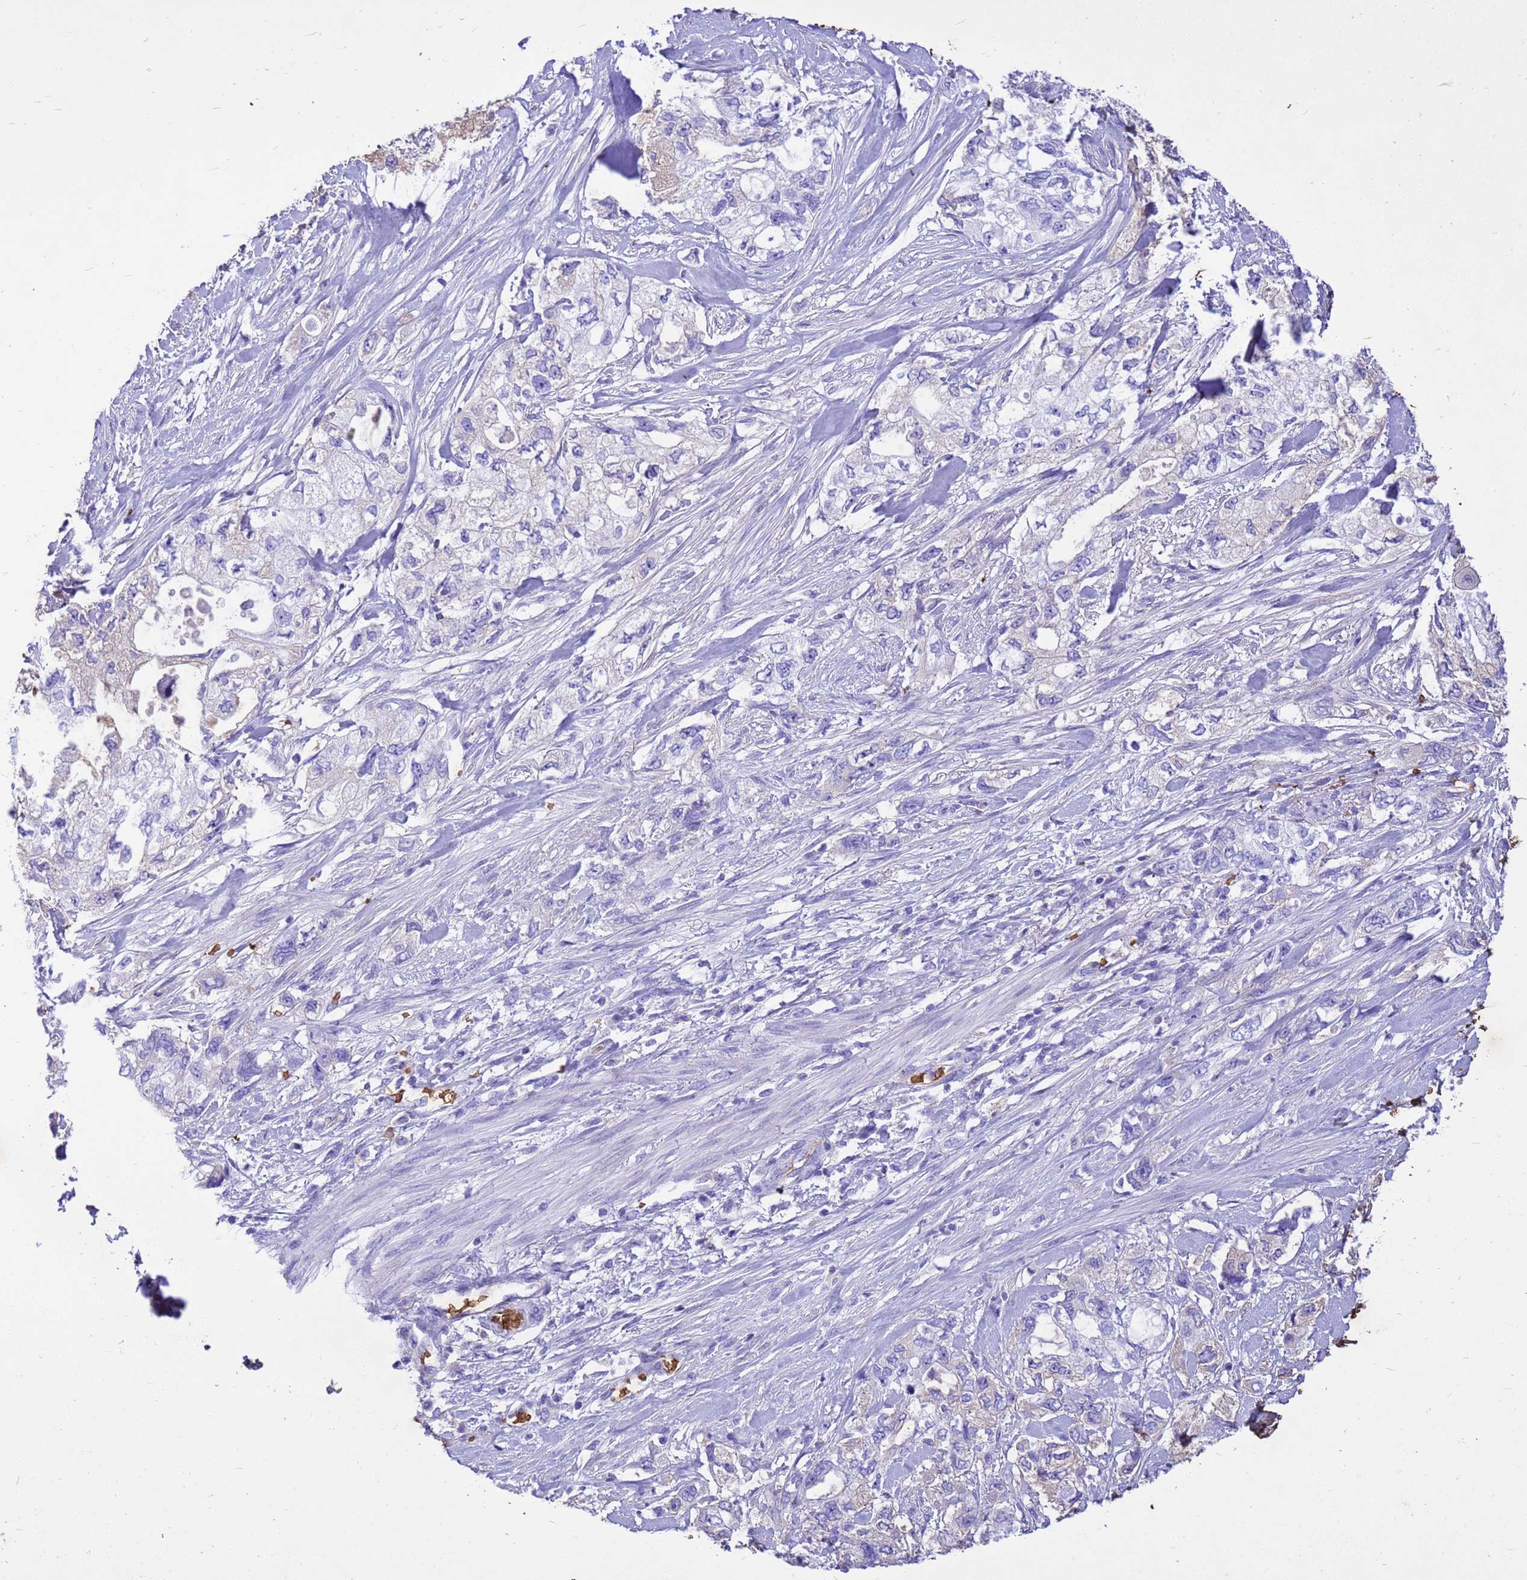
{"staining": {"intensity": "negative", "quantity": "none", "location": "none"}, "tissue": "pancreatic cancer", "cell_type": "Tumor cells", "image_type": "cancer", "snomed": [{"axis": "morphology", "description": "Adenocarcinoma, NOS"}, {"axis": "topography", "description": "Pancreas"}], "caption": "A high-resolution histopathology image shows immunohistochemistry staining of pancreatic cancer (adenocarcinoma), which displays no significant positivity in tumor cells.", "gene": "HBA2", "patient": {"sex": "female", "age": 73}}